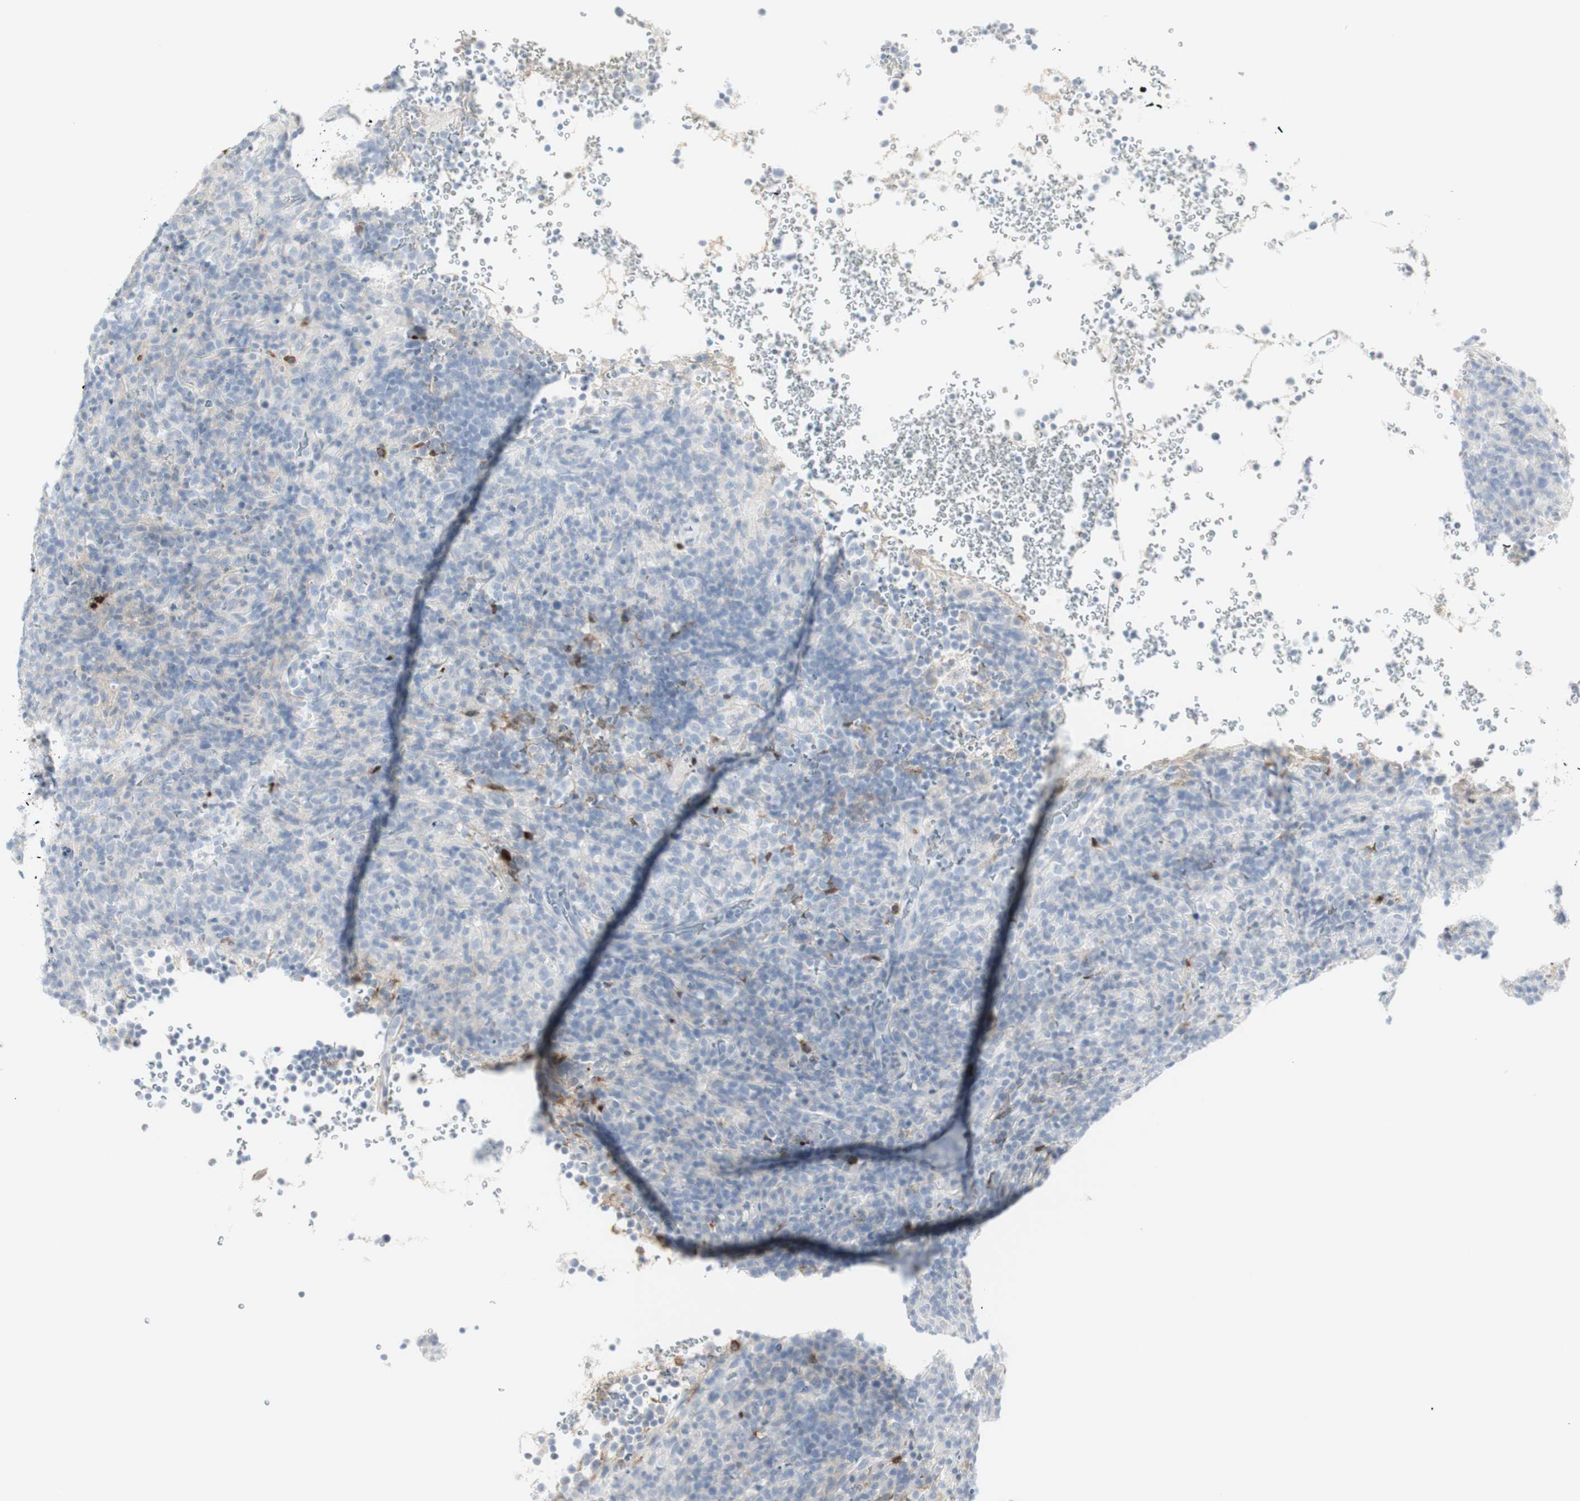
{"staining": {"intensity": "negative", "quantity": "none", "location": "none"}, "tissue": "lymphoma", "cell_type": "Tumor cells", "image_type": "cancer", "snomed": [{"axis": "morphology", "description": "Malignant lymphoma, non-Hodgkin's type, High grade"}, {"axis": "topography", "description": "Lymph node"}], "caption": "A photomicrograph of lymphoma stained for a protein displays no brown staining in tumor cells.", "gene": "MDK", "patient": {"sex": "female", "age": 76}}